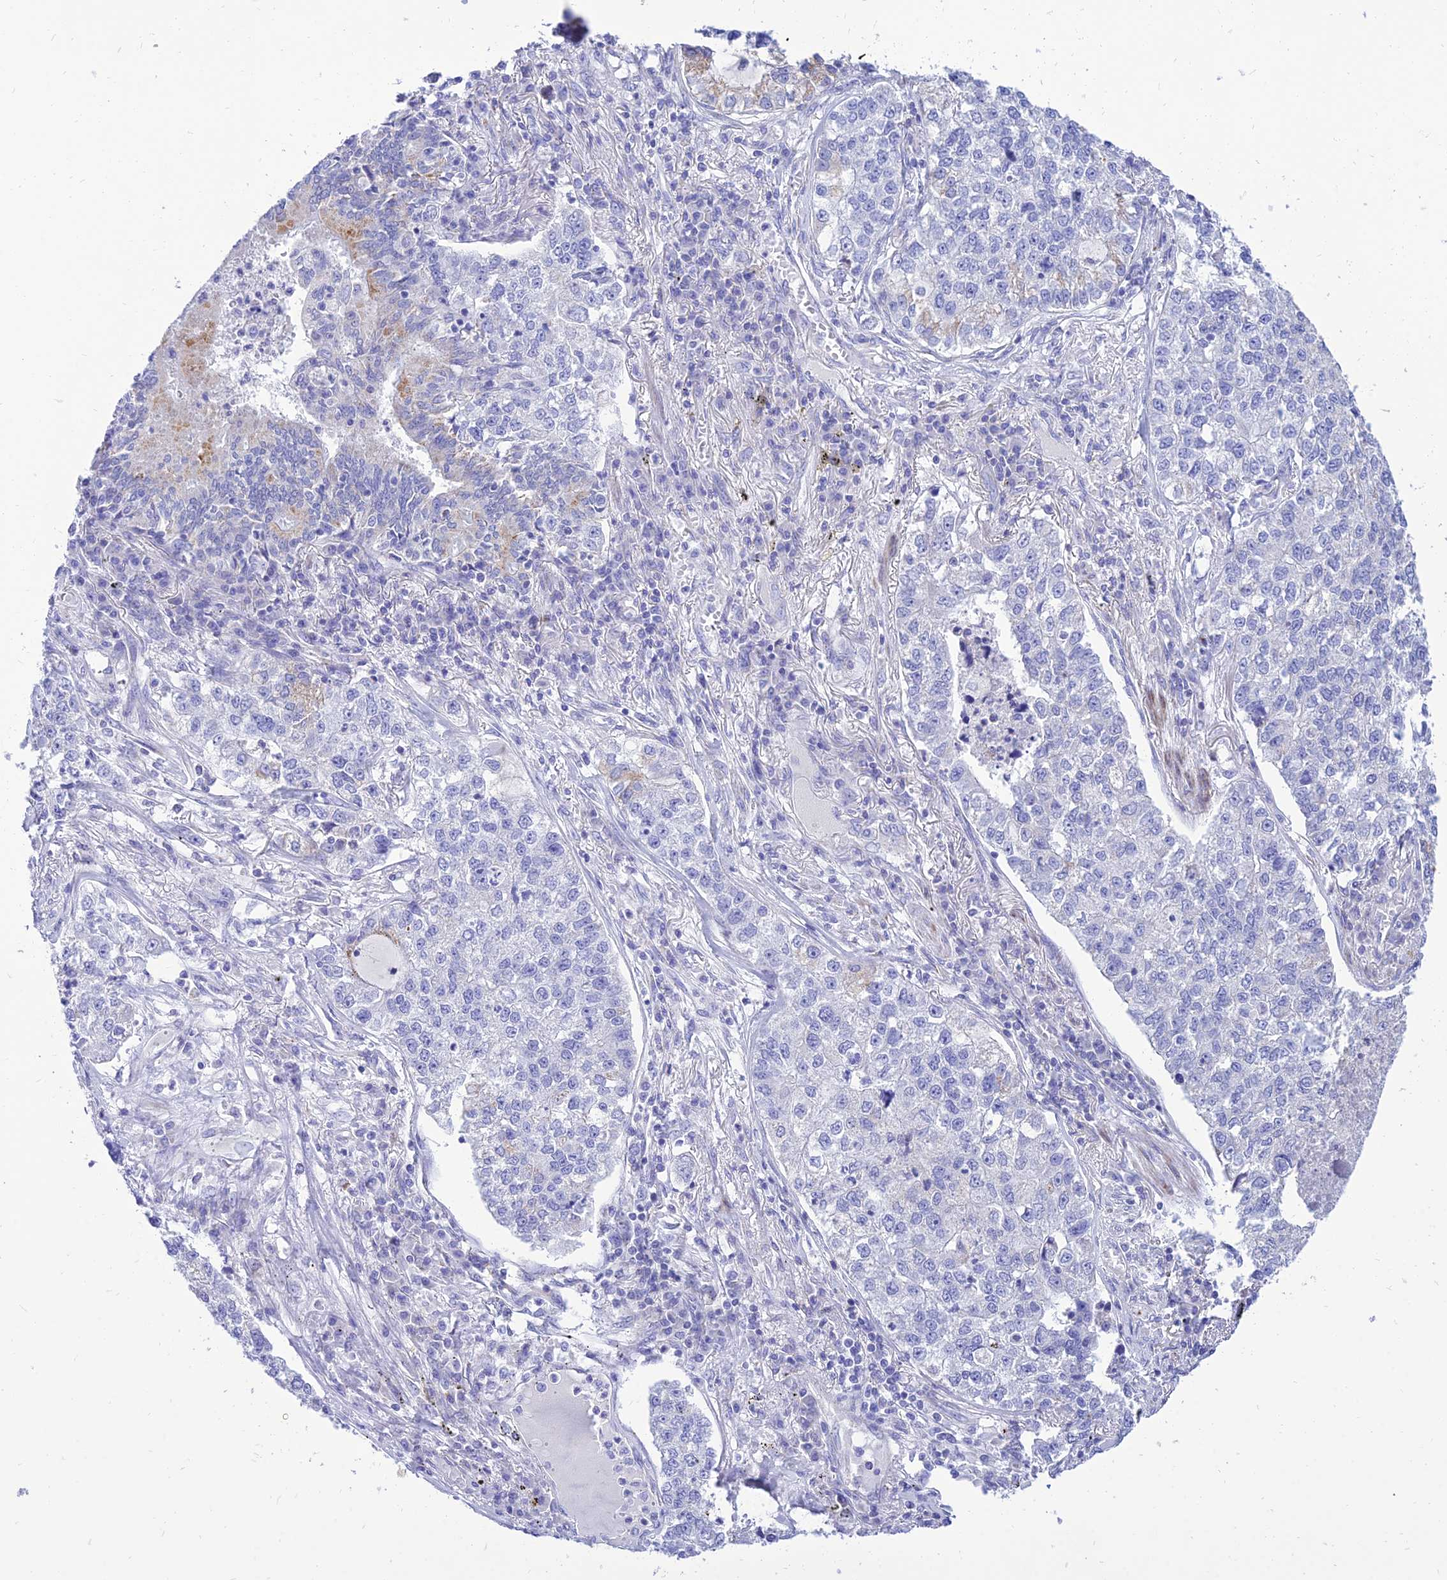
{"staining": {"intensity": "negative", "quantity": "none", "location": "none"}, "tissue": "lung cancer", "cell_type": "Tumor cells", "image_type": "cancer", "snomed": [{"axis": "morphology", "description": "Adenocarcinoma, NOS"}, {"axis": "topography", "description": "Lung"}], "caption": "This photomicrograph is of lung adenocarcinoma stained with immunohistochemistry (IHC) to label a protein in brown with the nuclei are counter-stained blue. There is no expression in tumor cells.", "gene": "PKN3", "patient": {"sex": "male", "age": 49}}